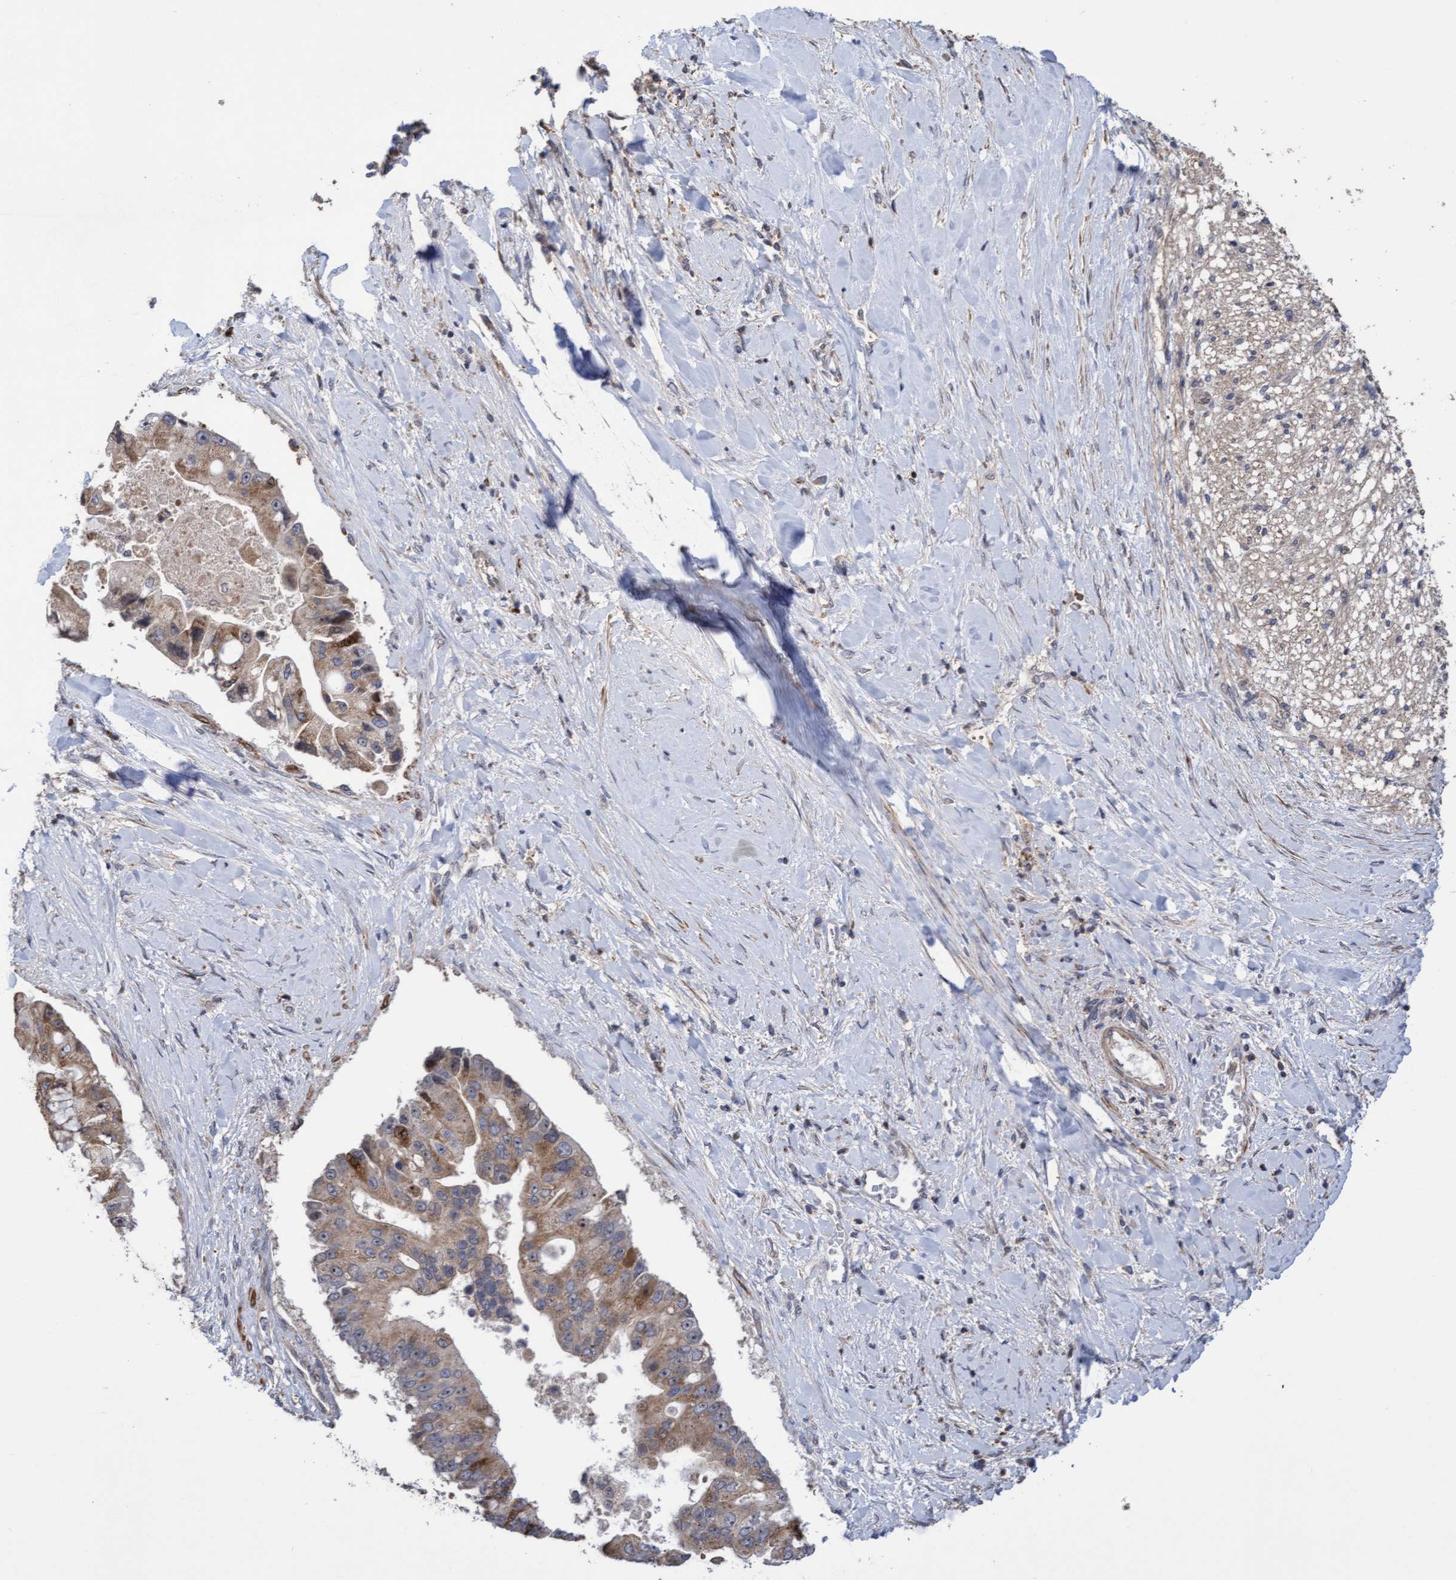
{"staining": {"intensity": "moderate", "quantity": ">75%", "location": "cytoplasmic/membranous,nuclear"}, "tissue": "liver cancer", "cell_type": "Tumor cells", "image_type": "cancer", "snomed": [{"axis": "morphology", "description": "Cholangiocarcinoma"}, {"axis": "topography", "description": "Liver"}], "caption": "Immunohistochemical staining of liver cancer exhibits medium levels of moderate cytoplasmic/membranous and nuclear positivity in about >75% of tumor cells.", "gene": "SLBP", "patient": {"sex": "male", "age": 50}}